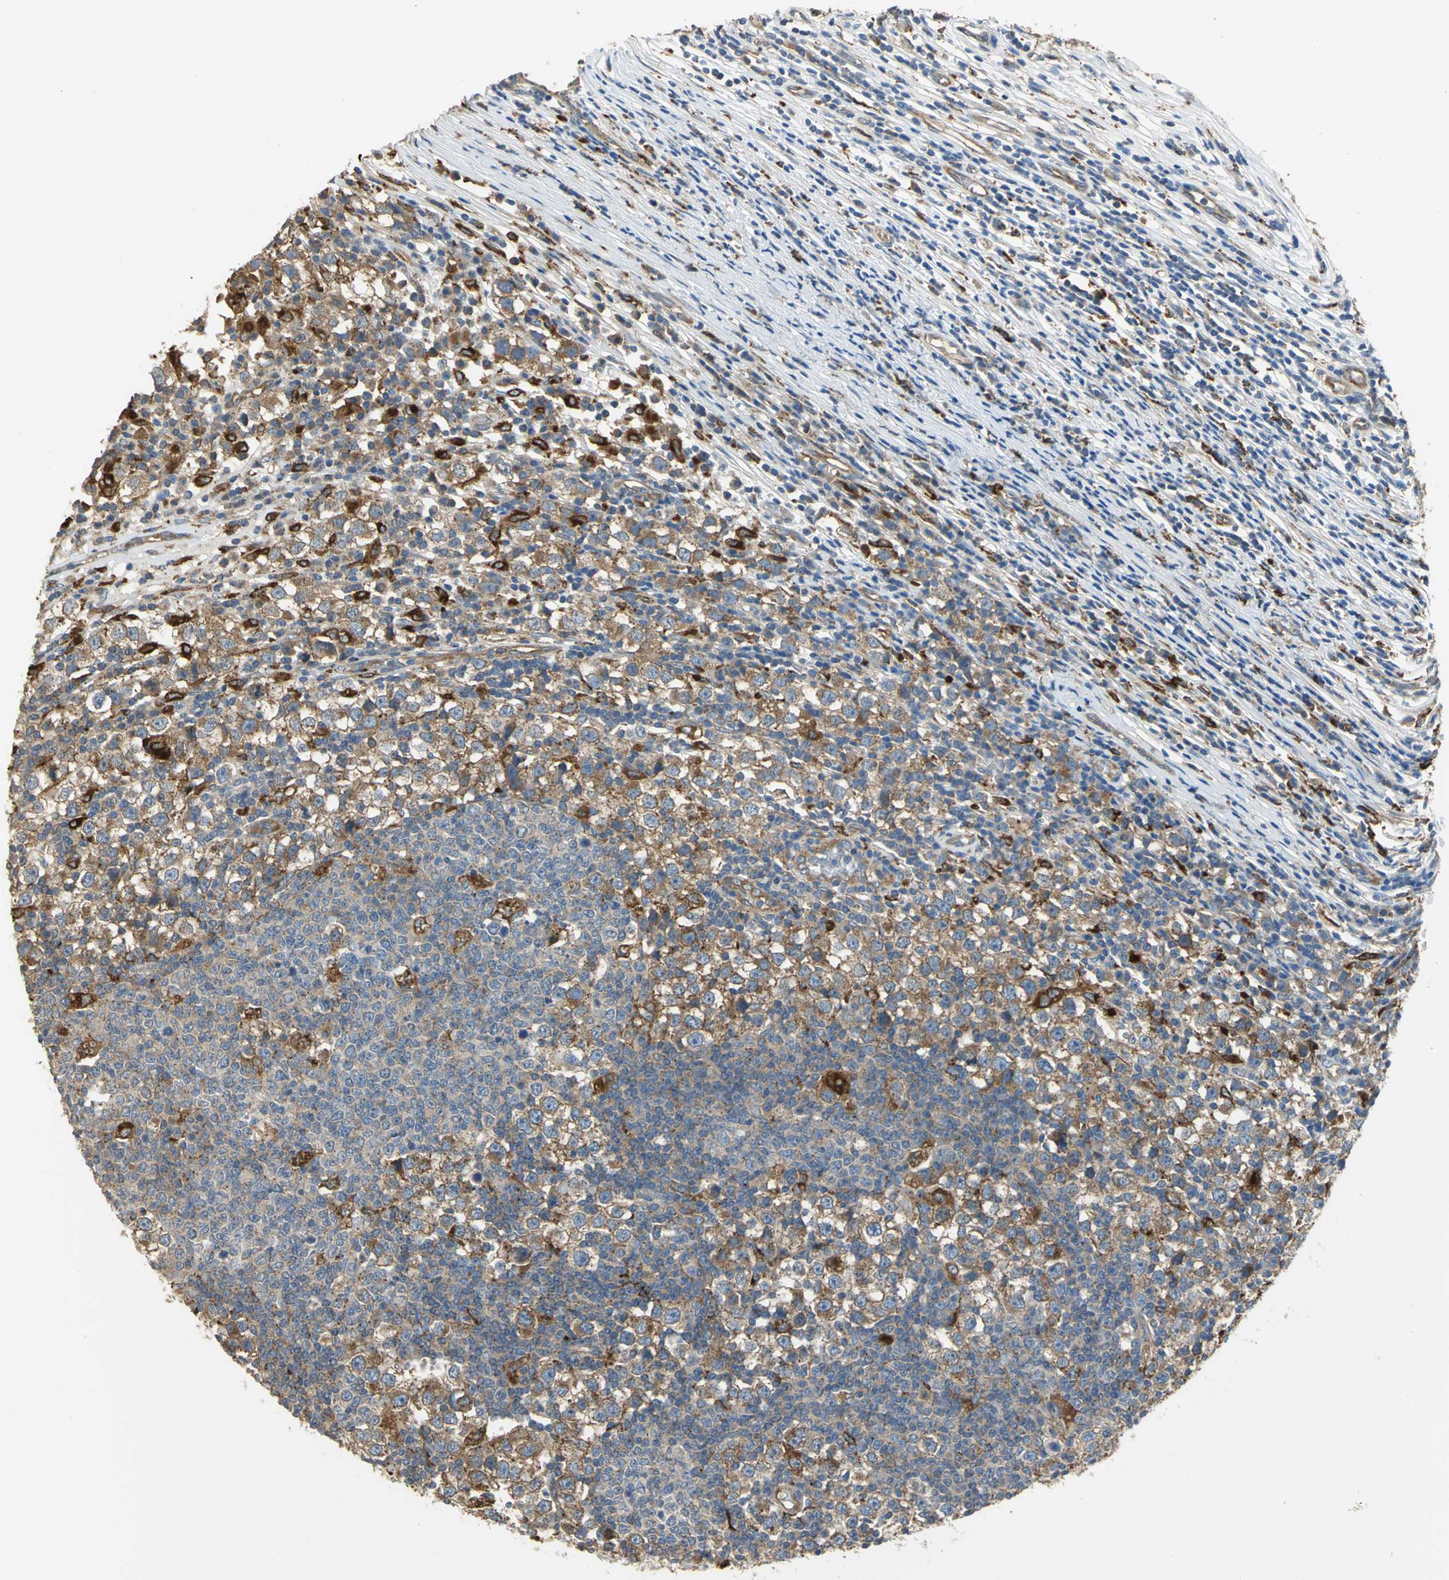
{"staining": {"intensity": "moderate", "quantity": "25%-75%", "location": "cytoplasmic/membranous"}, "tissue": "testis cancer", "cell_type": "Tumor cells", "image_type": "cancer", "snomed": [{"axis": "morphology", "description": "Seminoma, NOS"}, {"axis": "topography", "description": "Testis"}], "caption": "An IHC micrograph of neoplastic tissue is shown. Protein staining in brown shows moderate cytoplasmic/membranous positivity in seminoma (testis) within tumor cells.", "gene": "DIAPH2", "patient": {"sex": "male", "age": 65}}